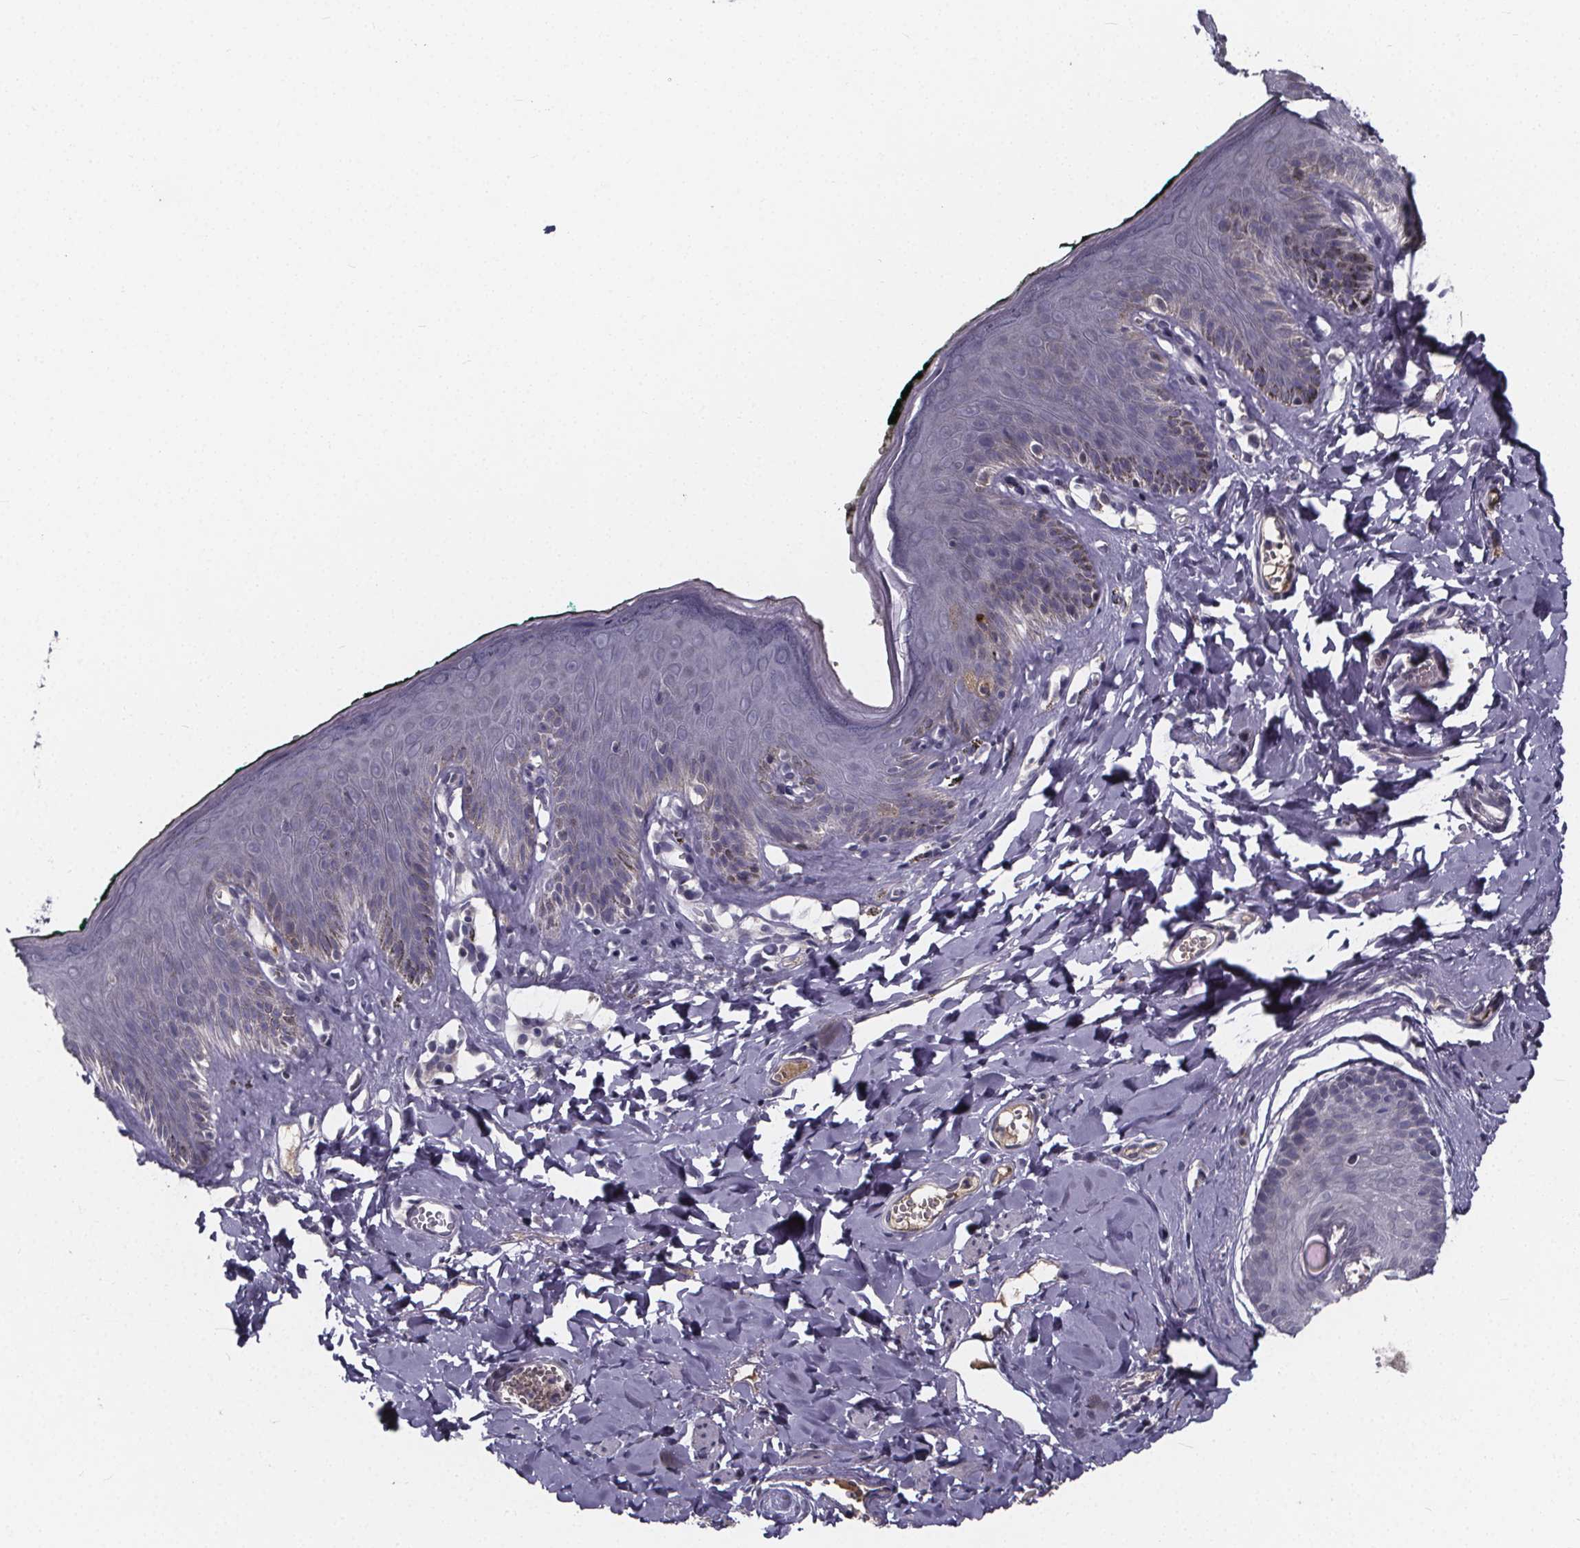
{"staining": {"intensity": "negative", "quantity": "none", "location": "none"}, "tissue": "skin", "cell_type": "Epidermal cells", "image_type": "normal", "snomed": [{"axis": "morphology", "description": "Normal tissue, NOS"}, {"axis": "topography", "description": "Vulva"}, {"axis": "topography", "description": "Peripheral nerve tissue"}], "caption": "Photomicrograph shows no protein staining in epidermal cells of unremarkable skin.", "gene": "AGT", "patient": {"sex": "female", "age": 66}}